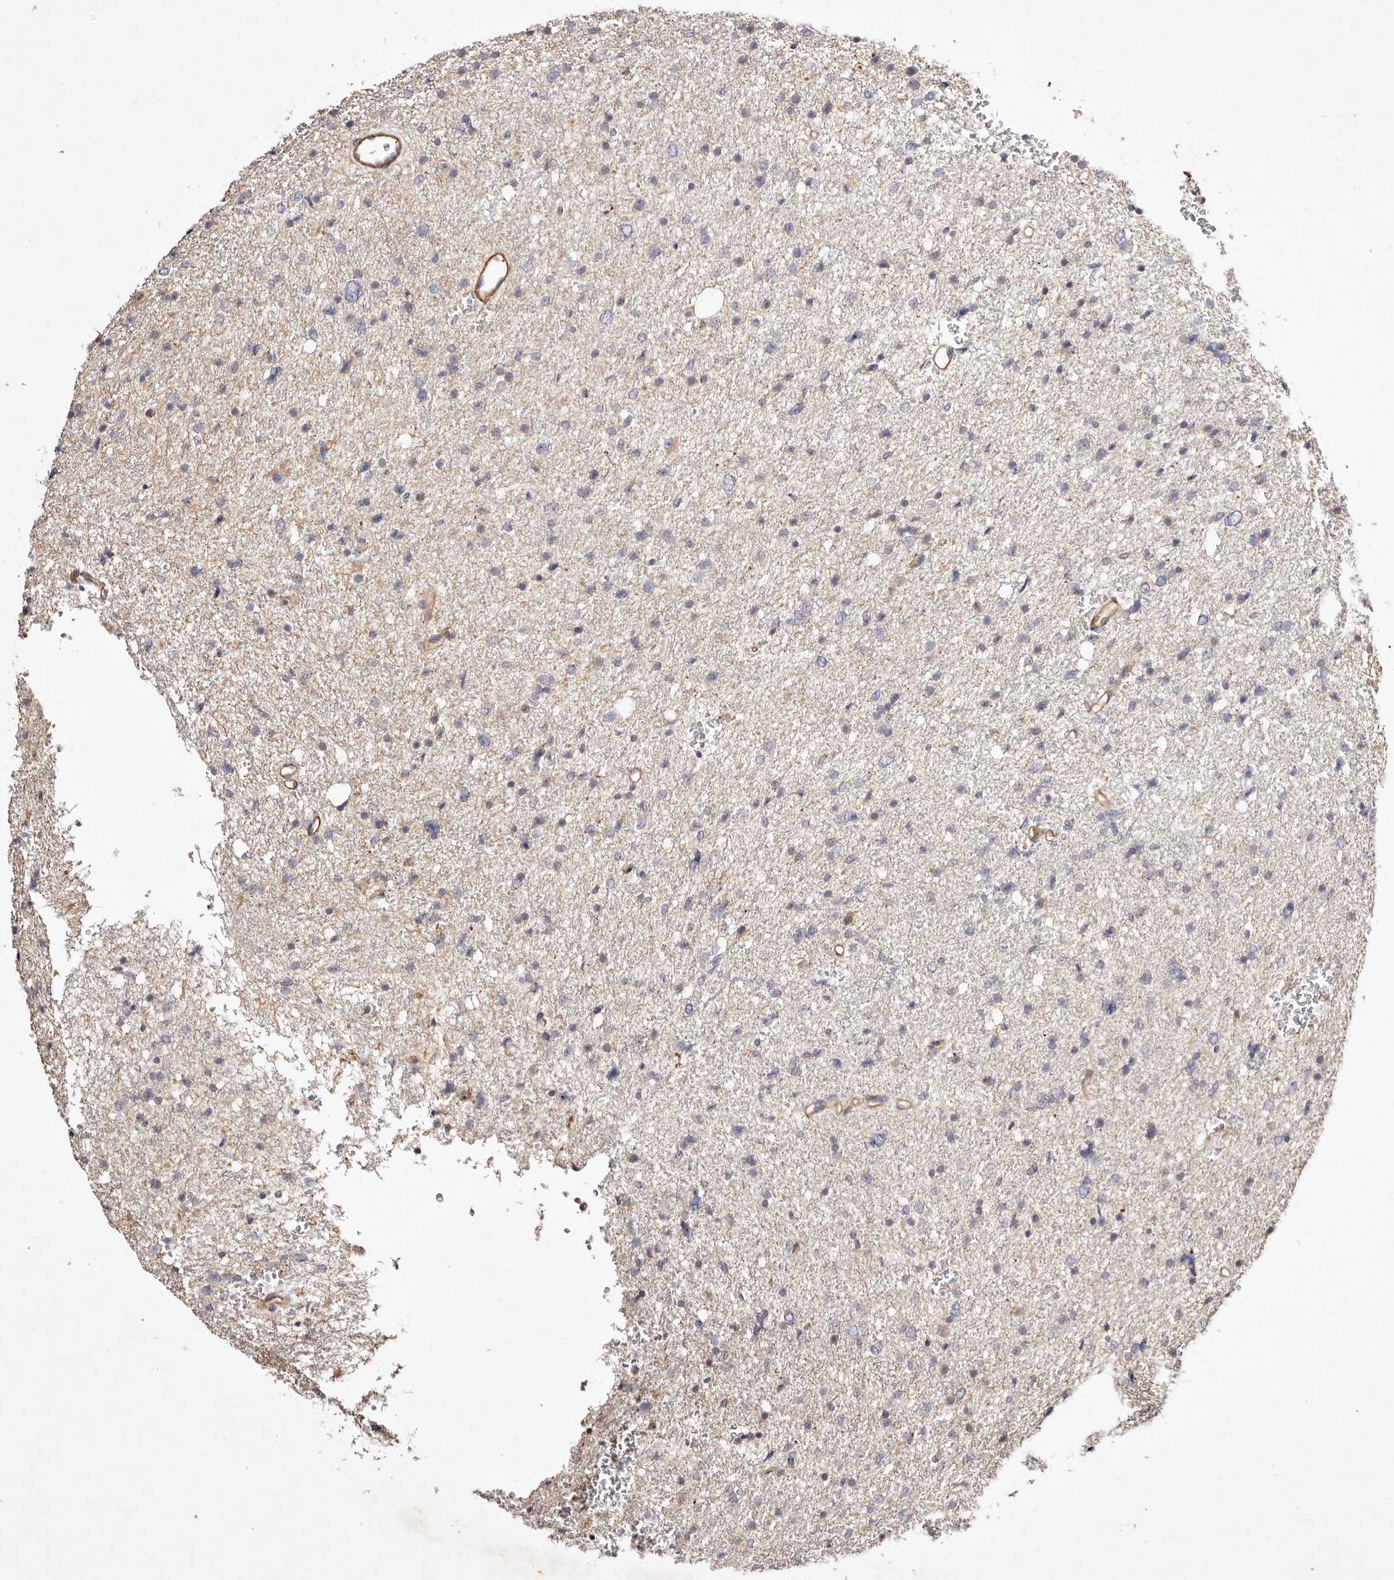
{"staining": {"intensity": "negative", "quantity": "none", "location": "none"}, "tissue": "glioma", "cell_type": "Tumor cells", "image_type": "cancer", "snomed": [{"axis": "morphology", "description": "Glioma, malignant, Low grade"}, {"axis": "topography", "description": "Brain"}], "caption": "The histopathology image demonstrates no staining of tumor cells in malignant low-grade glioma. The staining was performed using DAB (3,3'-diaminobenzidine) to visualize the protein expression in brown, while the nuclei were stained in blue with hematoxylin (Magnification: 20x).", "gene": "MTMR11", "patient": {"sex": "female", "age": 37}}